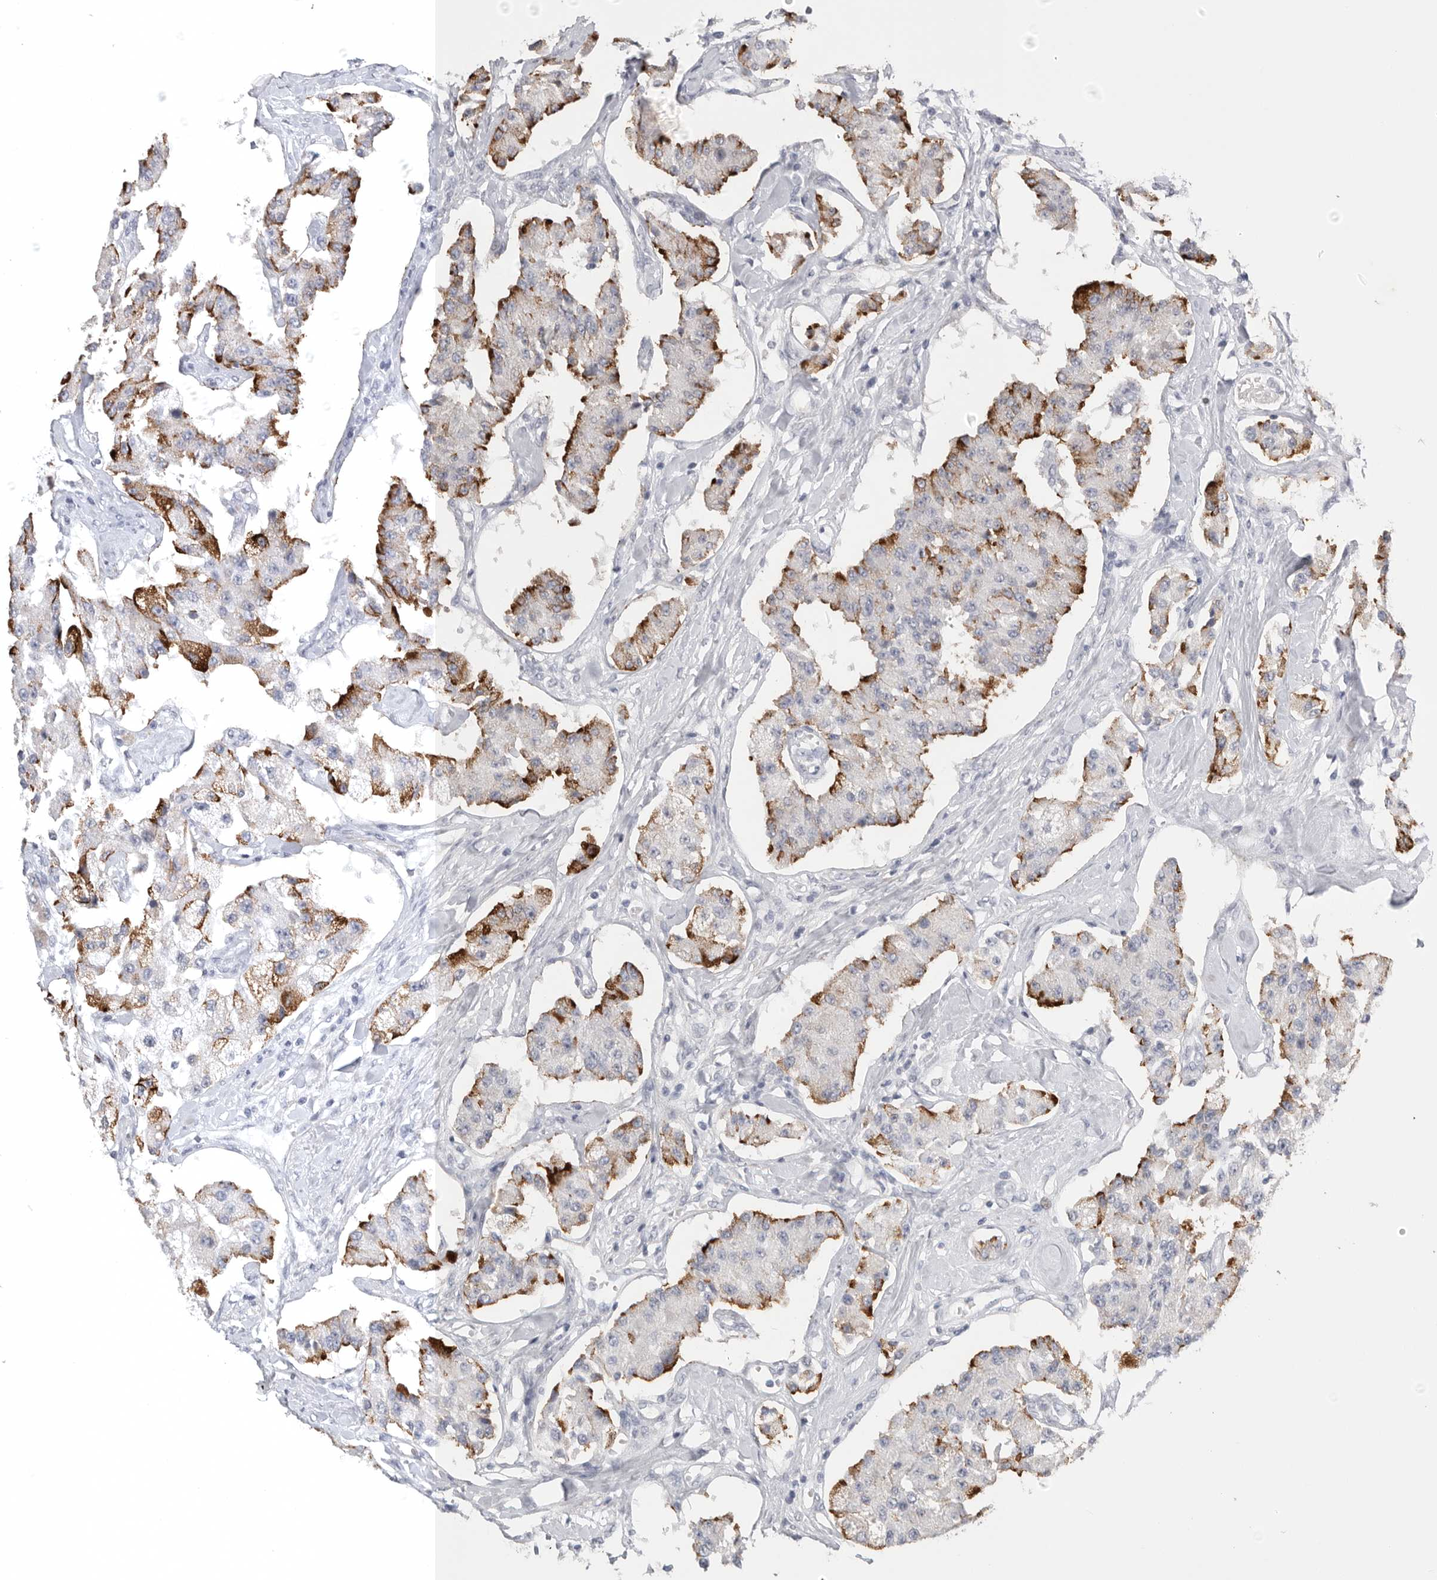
{"staining": {"intensity": "strong", "quantity": "25%-75%", "location": "cytoplasmic/membranous"}, "tissue": "carcinoid", "cell_type": "Tumor cells", "image_type": "cancer", "snomed": [{"axis": "morphology", "description": "Carcinoid, malignant, NOS"}, {"axis": "topography", "description": "Pancreas"}], "caption": "Carcinoid (malignant) tissue demonstrates strong cytoplasmic/membranous positivity in approximately 25%-75% of tumor cells (brown staining indicates protein expression, while blue staining denotes nuclei).", "gene": "TIMP1", "patient": {"sex": "male", "age": 41}}